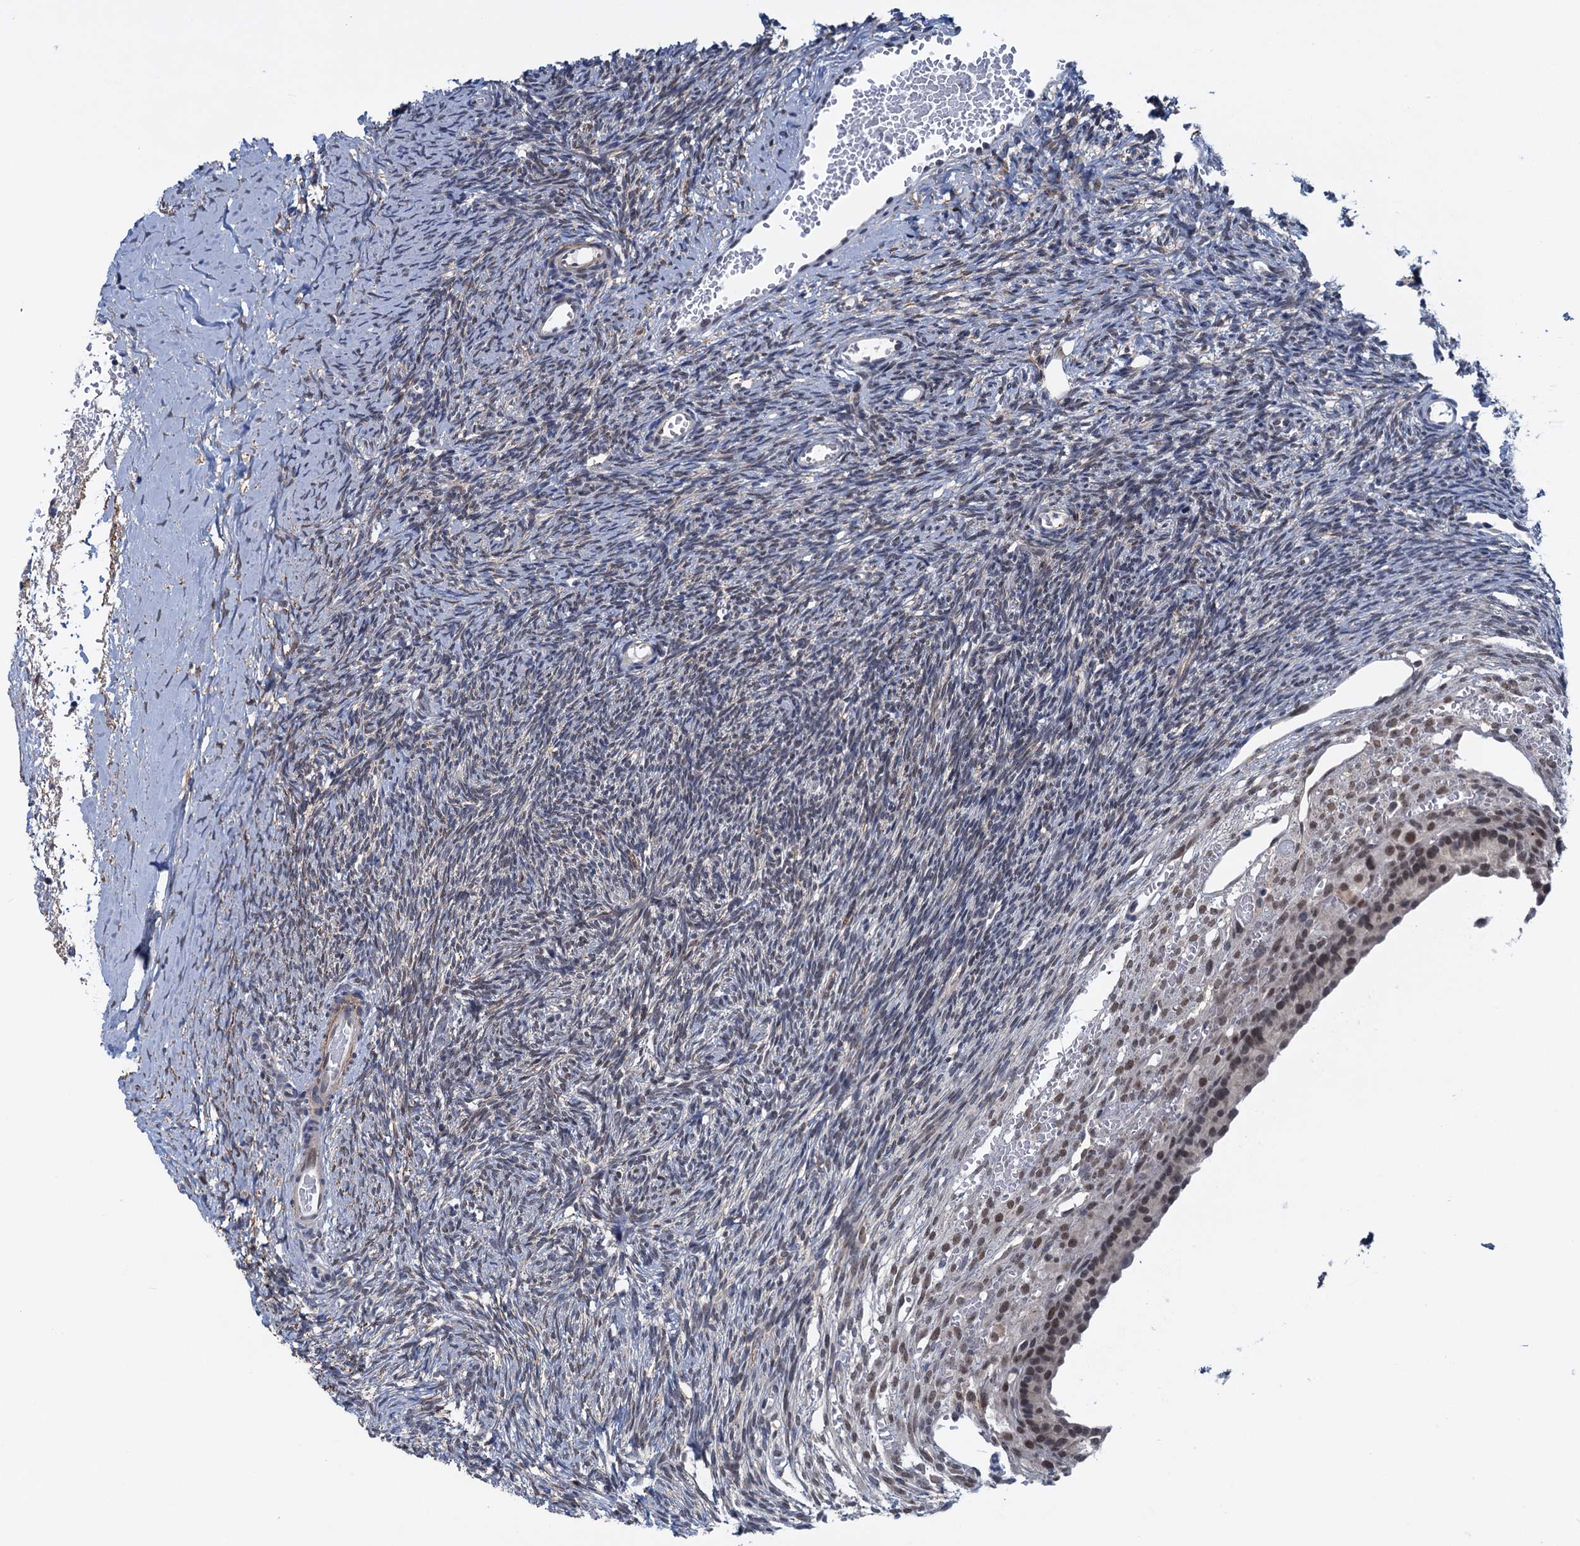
{"staining": {"intensity": "weak", "quantity": "<25%", "location": "nuclear"}, "tissue": "ovary", "cell_type": "Ovarian stroma cells", "image_type": "normal", "snomed": [{"axis": "morphology", "description": "Normal tissue, NOS"}, {"axis": "topography", "description": "Ovary"}], "caption": "A high-resolution photomicrograph shows IHC staining of unremarkable ovary, which reveals no significant staining in ovarian stroma cells.", "gene": "SAE1", "patient": {"sex": "female", "age": 39}}